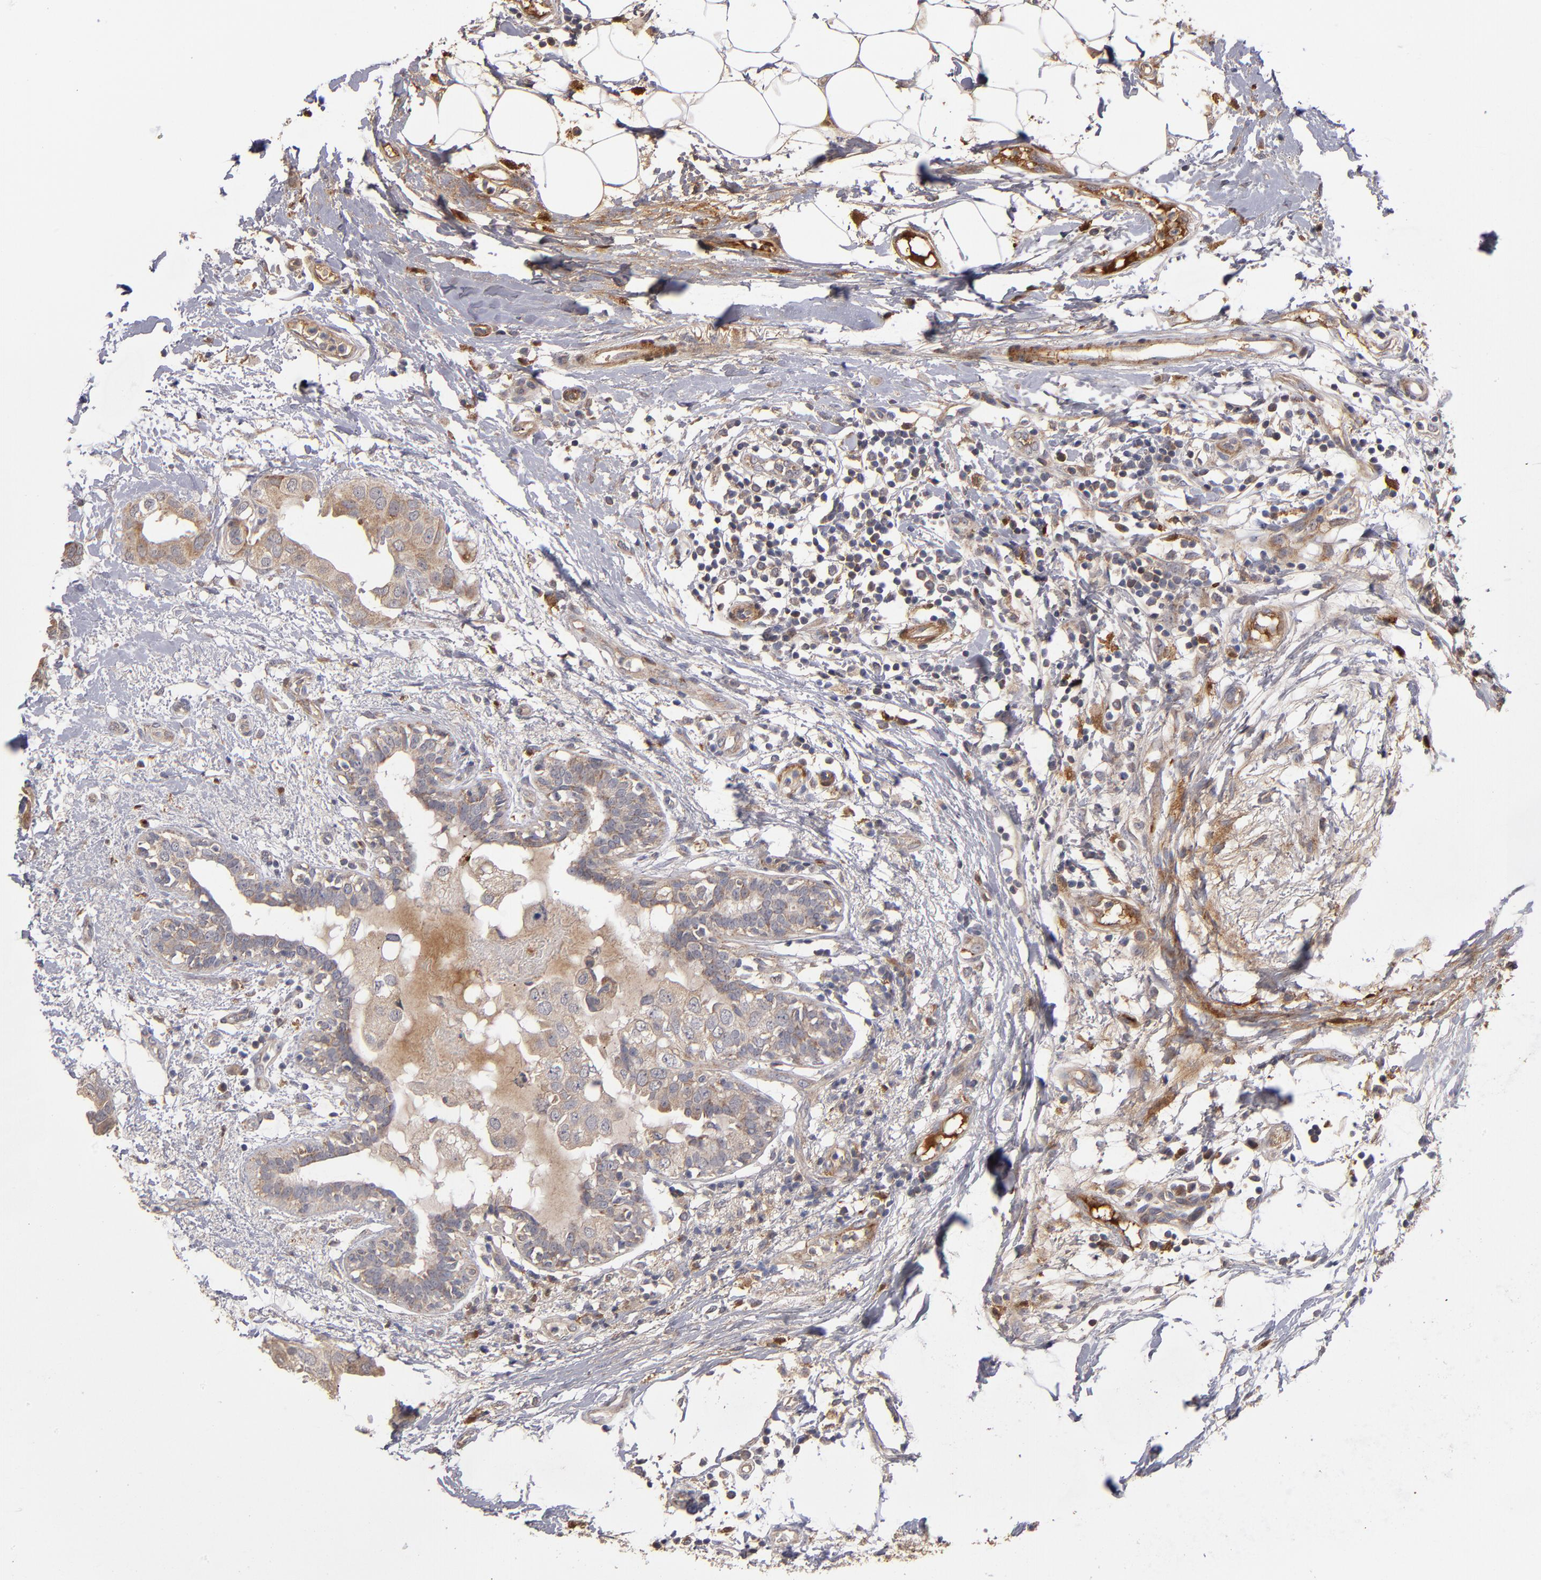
{"staining": {"intensity": "moderate", "quantity": ">75%", "location": "cytoplasmic/membranous"}, "tissue": "breast cancer", "cell_type": "Tumor cells", "image_type": "cancer", "snomed": [{"axis": "morphology", "description": "Duct carcinoma"}, {"axis": "topography", "description": "Breast"}], "caption": "This is a histology image of immunohistochemistry staining of breast cancer, which shows moderate staining in the cytoplasmic/membranous of tumor cells.", "gene": "EXD2", "patient": {"sex": "female", "age": 40}}